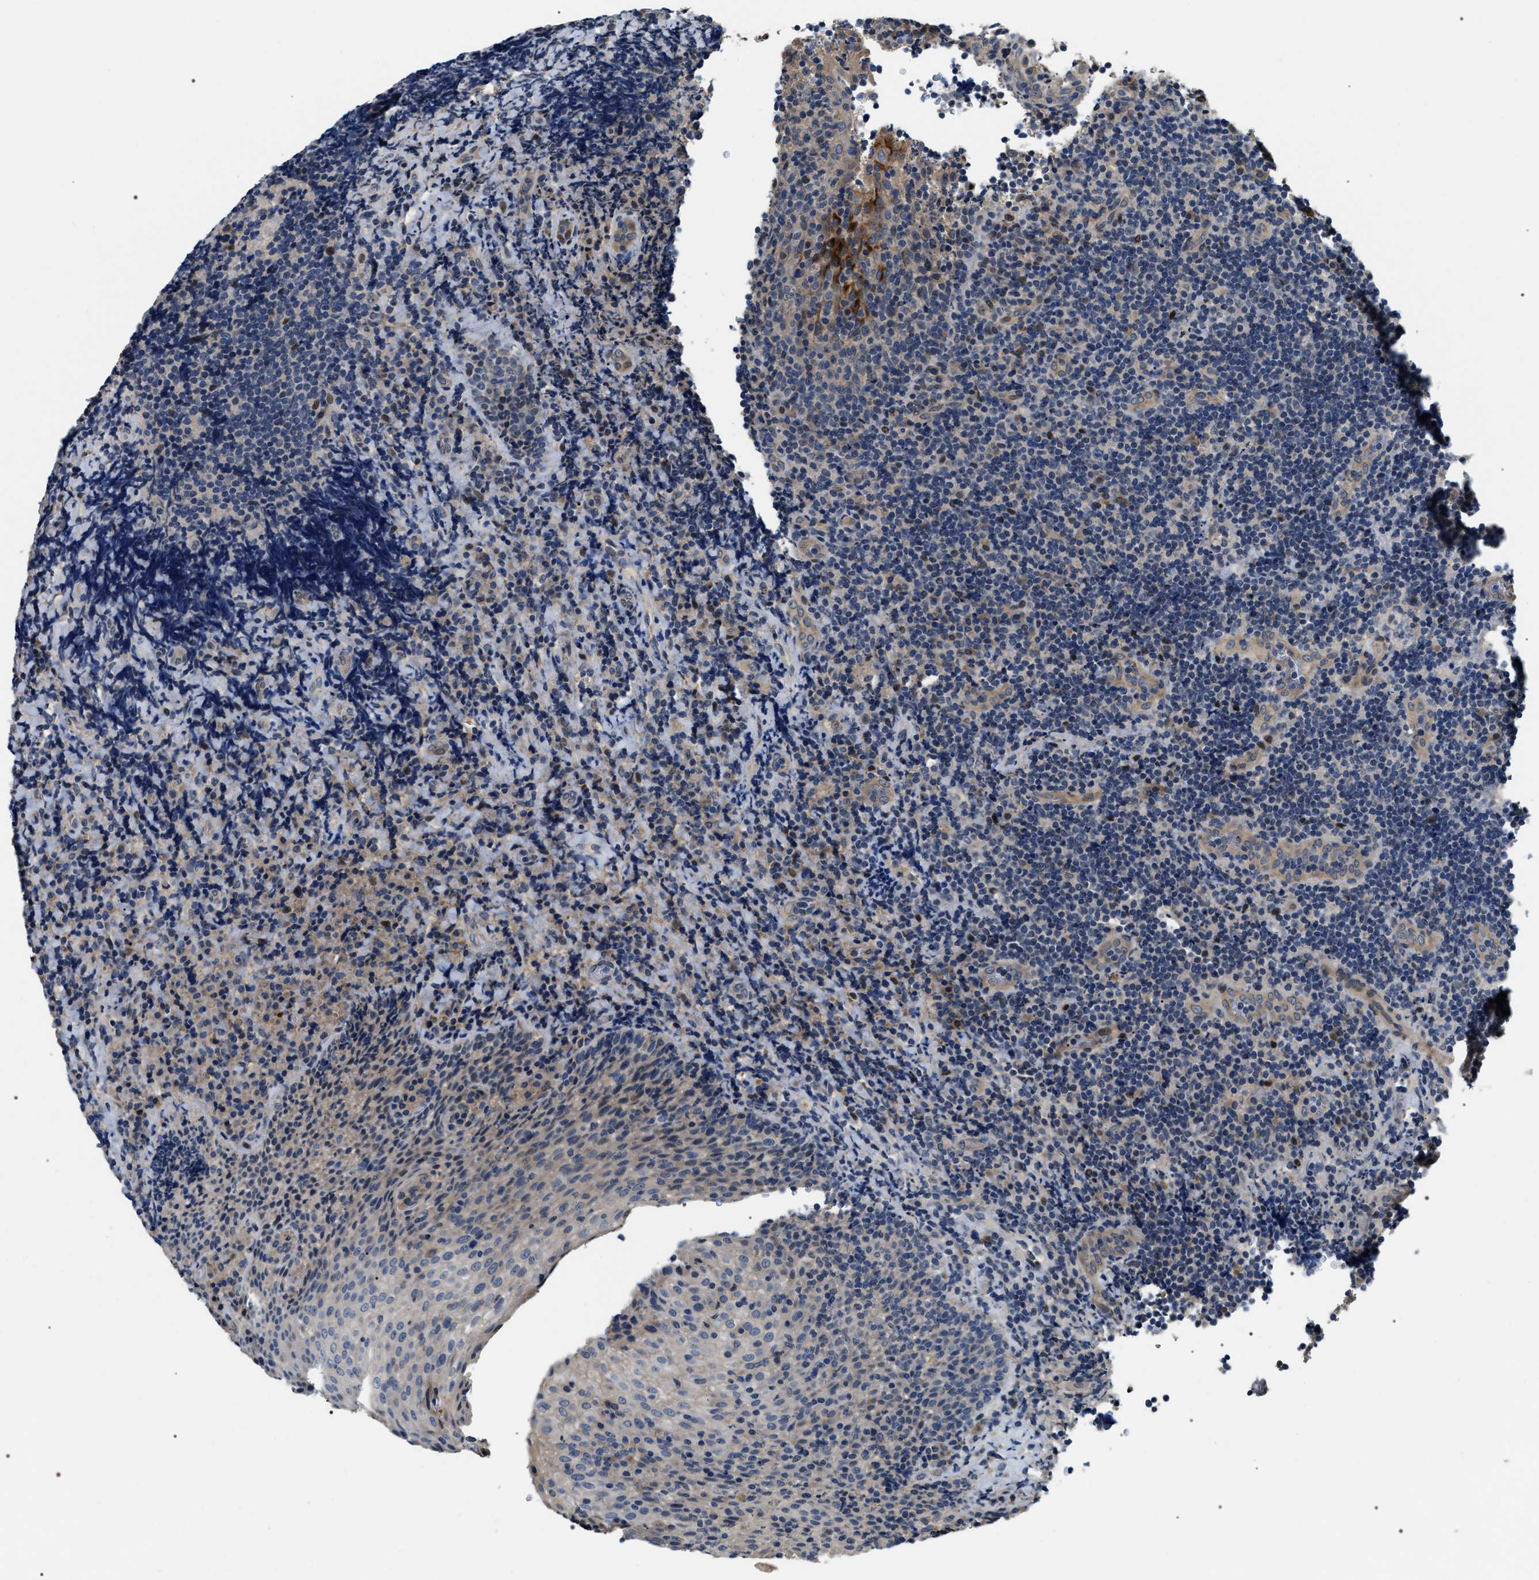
{"staining": {"intensity": "negative", "quantity": "none", "location": "none"}, "tissue": "lymphoma", "cell_type": "Tumor cells", "image_type": "cancer", "snomed": [{"axis": "morphology", "description": "Malignant lymphoma, non-Hodgkin's type, High grade"}, {"axis": "topography", "description": "Spleen"}, {"axis": "topography", "description": "Lymph node"}], "caption": "This is an immunohistochemistry (IHC) micrograph of human lymphoma. There is no positivity in tumor cells.", "gene": "IFT81", "patient": {"sex": "female", "age": 70}}